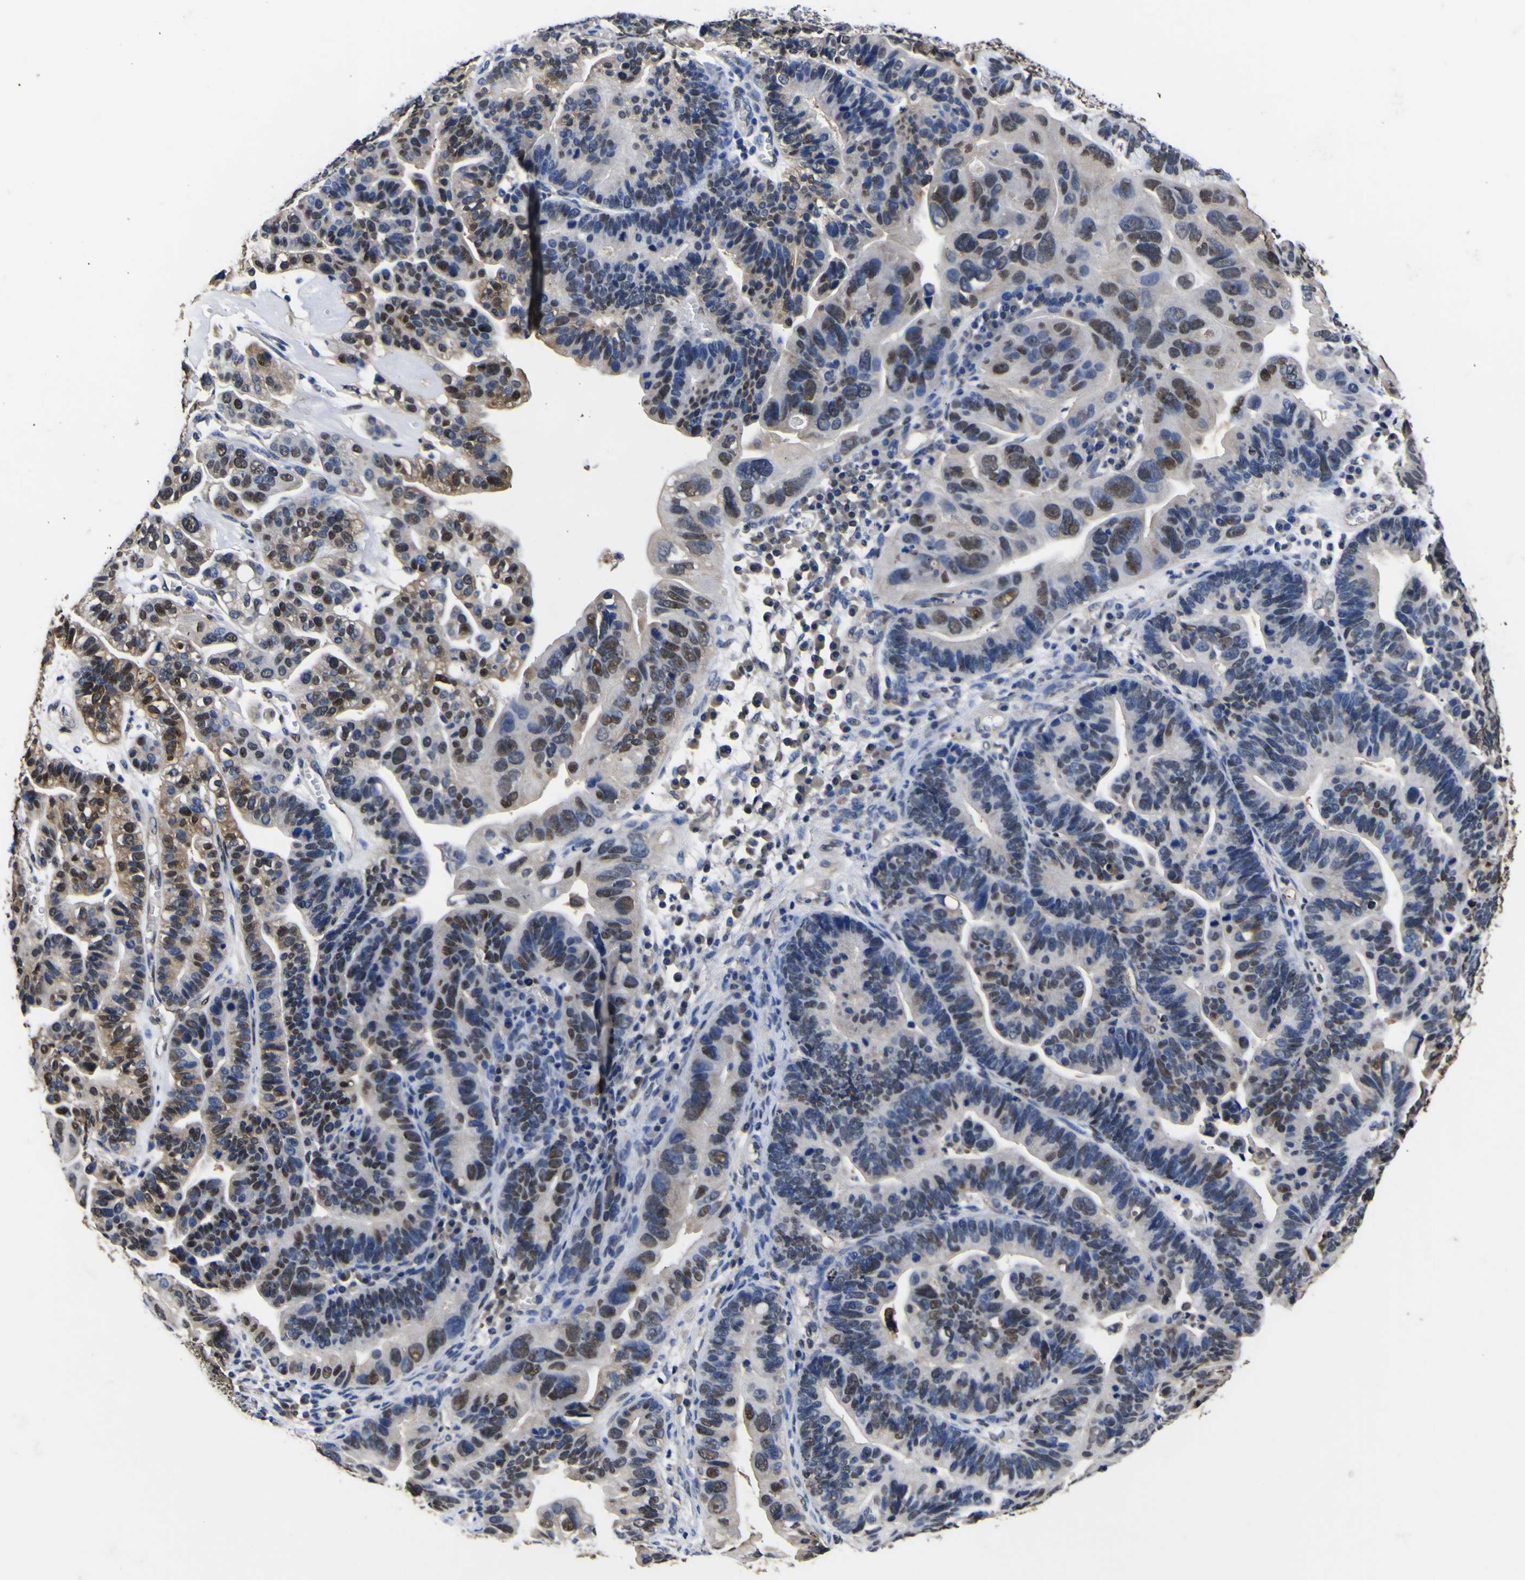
{"staining": {"intensity": "moderate", "quantity": "25%-75%", "location": "cytoplasmic/membranous,nuclear"}, "tissue": "ovarian cancer", "cell_type": "Tumor cells", "image_type": "cancer", "snomed": [{"axis": "morphology", "description": "Cystadenocarcinoma, serous, NOS"}, {"axis": "topography", "description": "Ovary"}], "caption": "Immunohistochemical staining of ovarian cancer (serous cystadenocarcinoma) reveals medium levels of moderate cytoplasmic/membranous and nuclear protein positivity in approximately 25%-75% of tumor cells.", "gene": "FAM110B", "patient": {"sex": "female", "age": 56}}